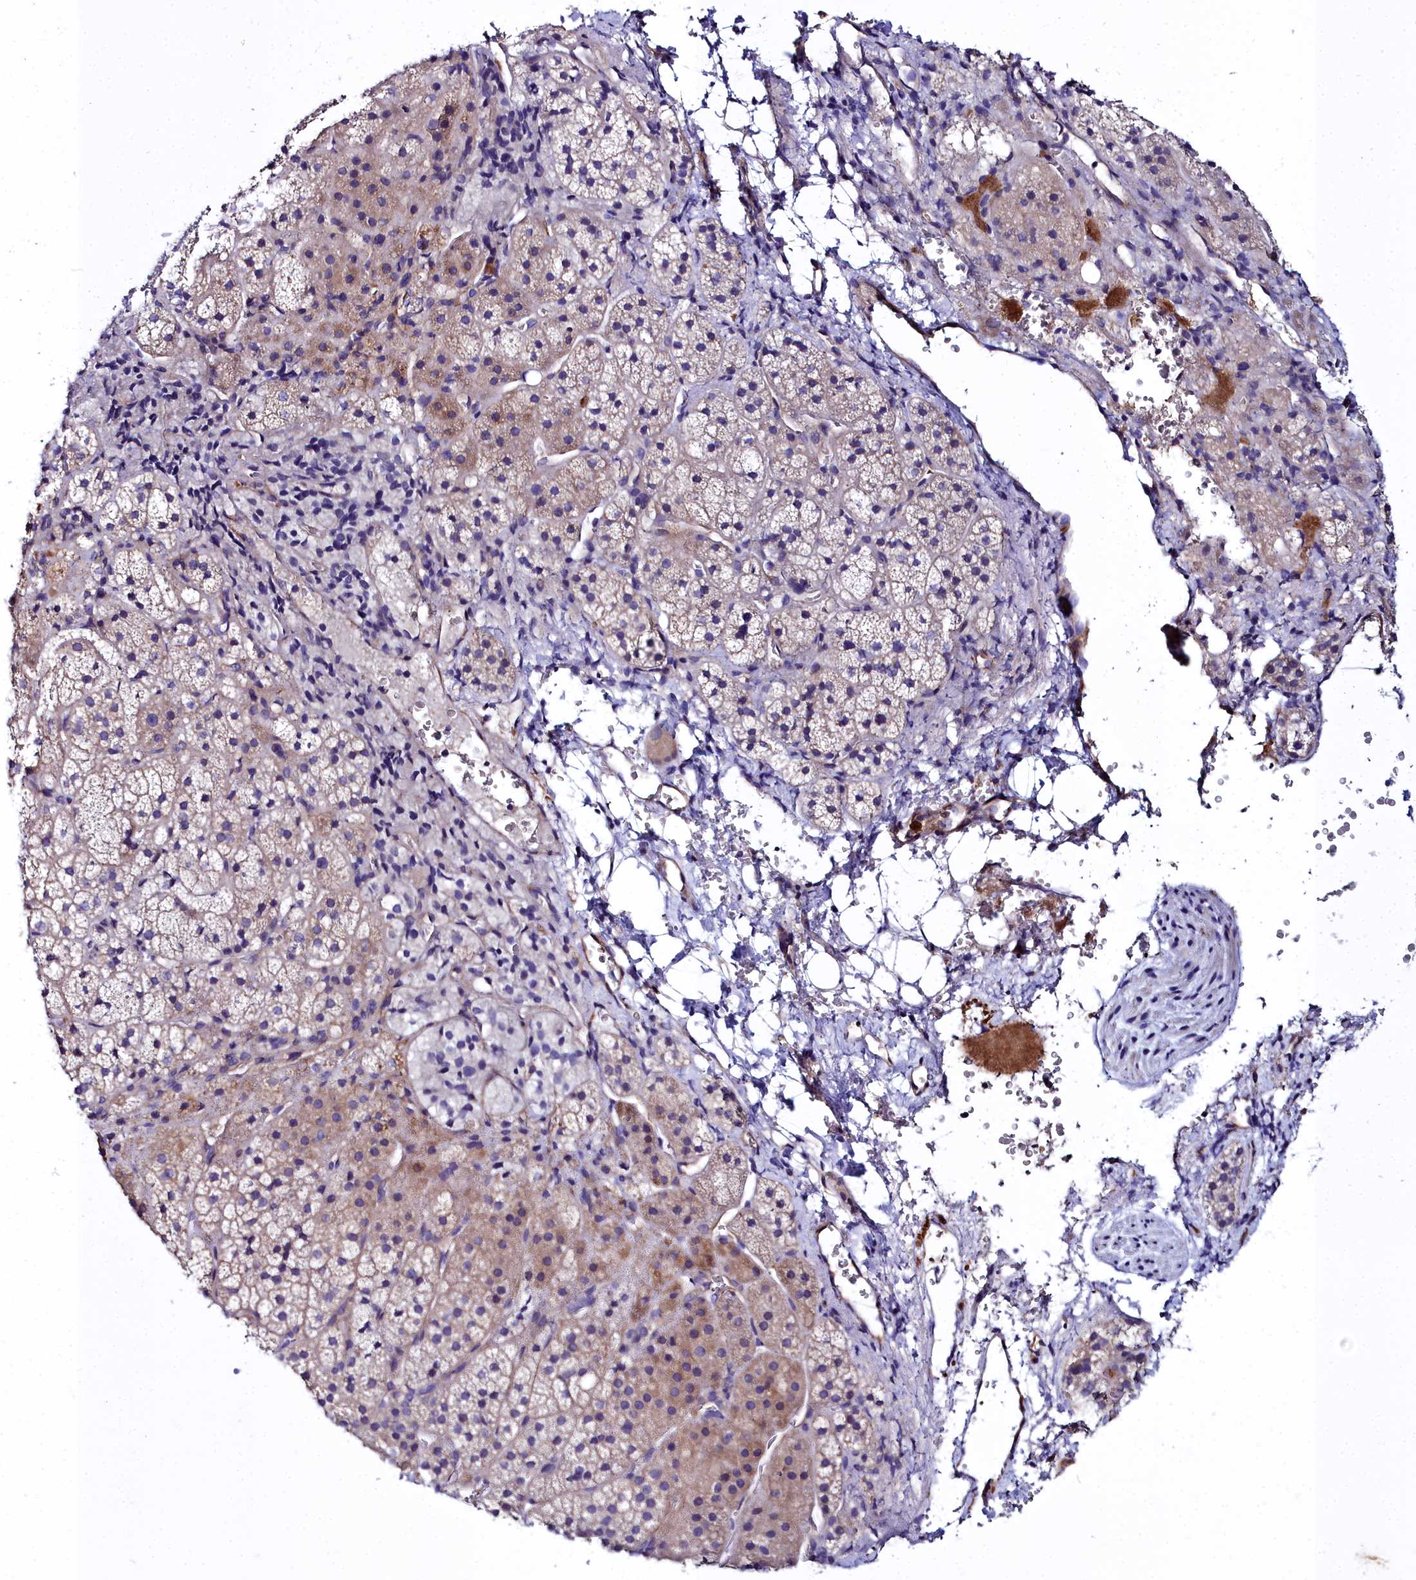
{"staining": {"intensity": "moderate", "quantity": "<25%", "location": "cytoplasmic/membranous"}, "tissue": "adrenal gland", "cell_type": "Glandular cells", "image_type": "normal", "snomed": [{"axis": "morphology", "description": "Normal tissue, NOS"}, {"axis": "topography", "description": "Adrenal gland"}], "caption": "Normal adrenal gland reveals moderate cytoplasmic/membranous positivity in about <25% of glandular cells, visualized by immunohistochemistry.", "gene": "FADS3", "patient": {"sex": "female", "age": 44}}